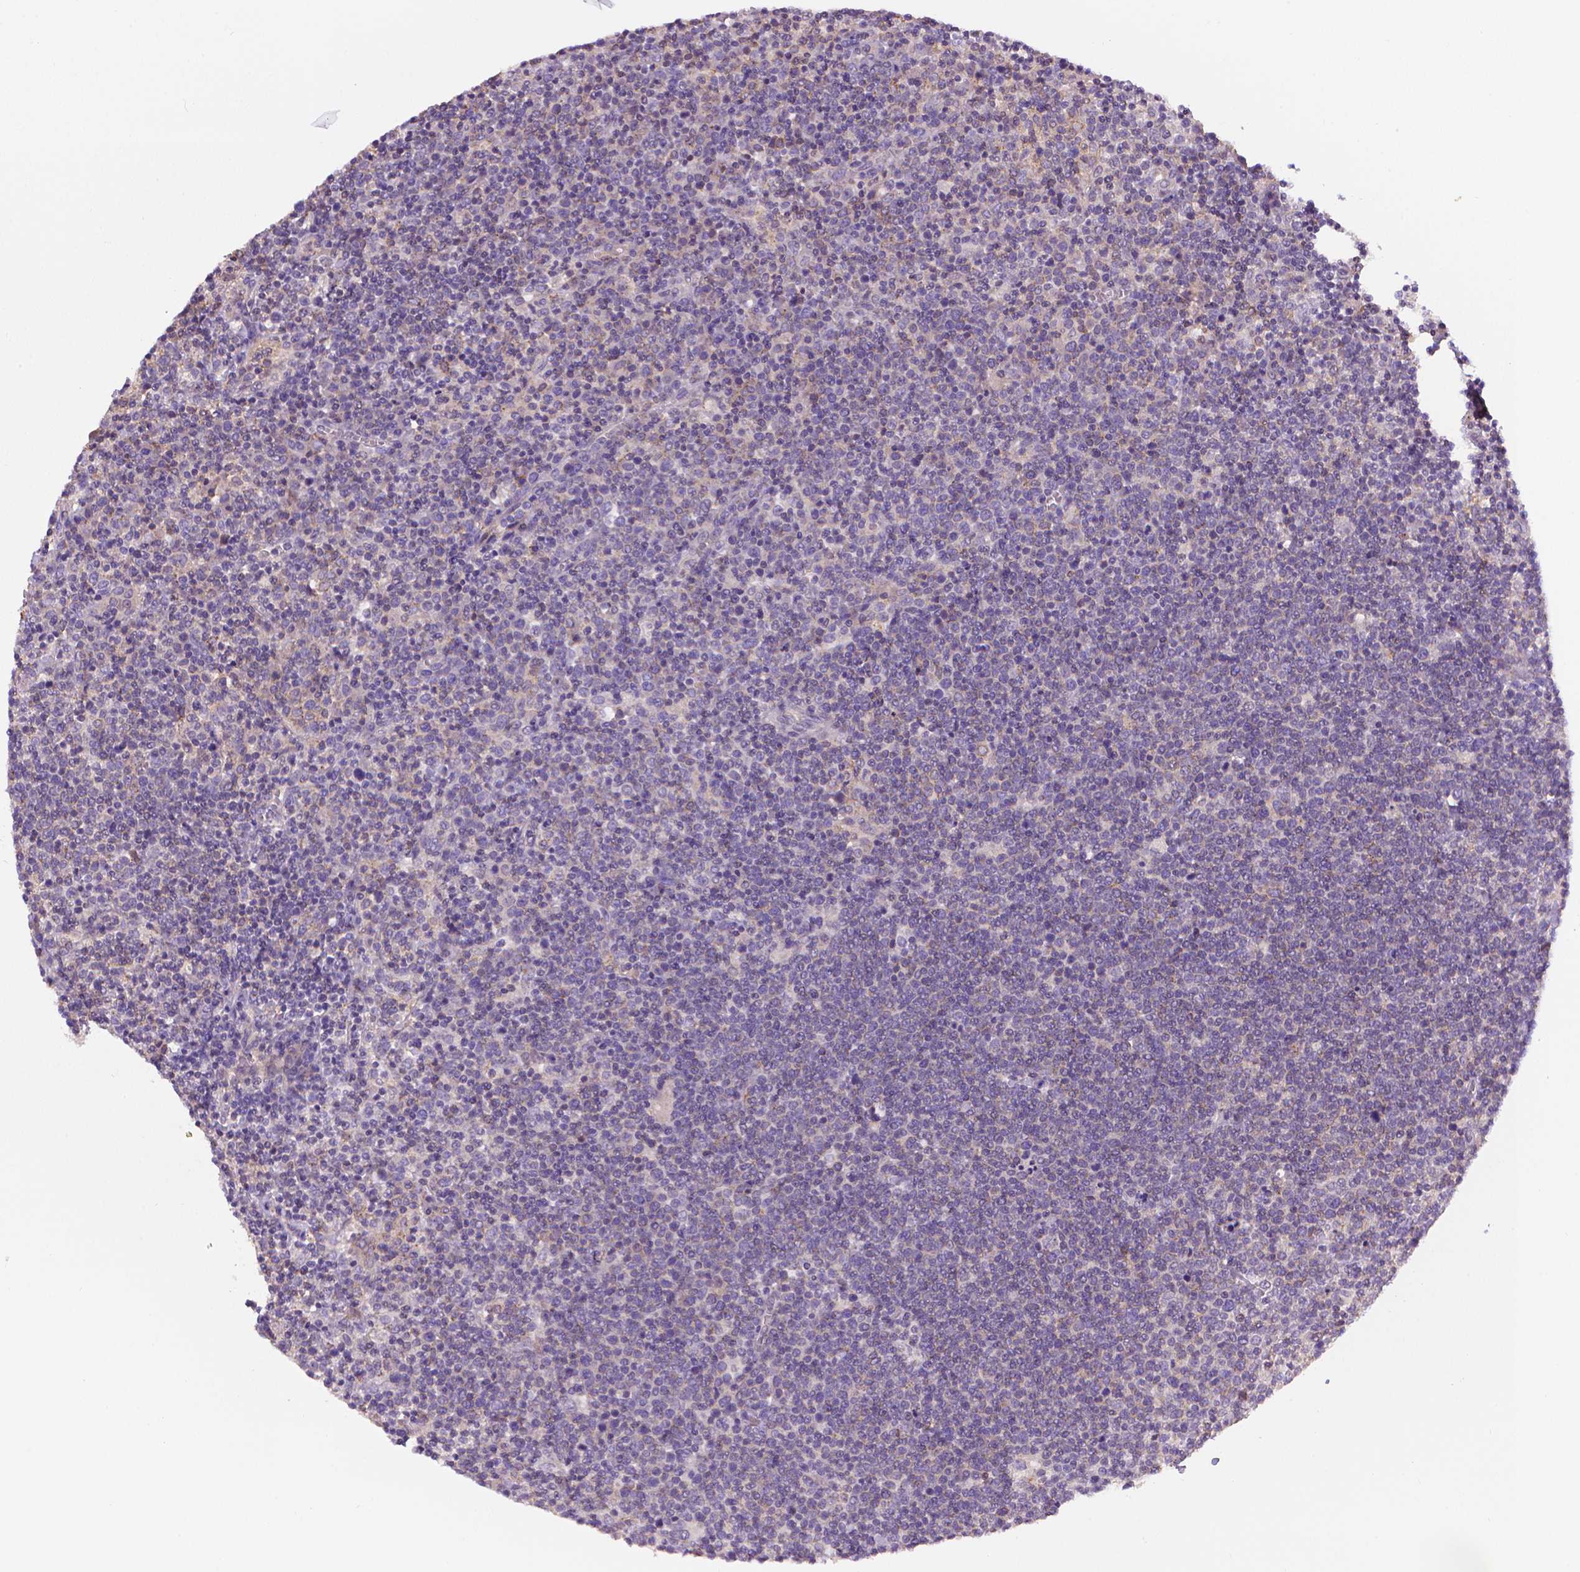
{"staining": {"intensity": "negative", "quantity": "none", "location": "none"}, "tissue": "lymphoma", "cell_type": "Tumor cells", "image_type": "cancer", "snomed": [{"axis": "morphology", "description": "Malignant lymphoma, non-Hodgkin's type, High grade"}, {"axis": "topography", "description": "Lymph node"}], "caption": "Protein analysis of malignant lymphoma, non-Hodgkin's type (high-grade) reveals no significant expression in tumor cells.", "gene": "SLC51B", "patient": {"sex": "male", "age": 61}}